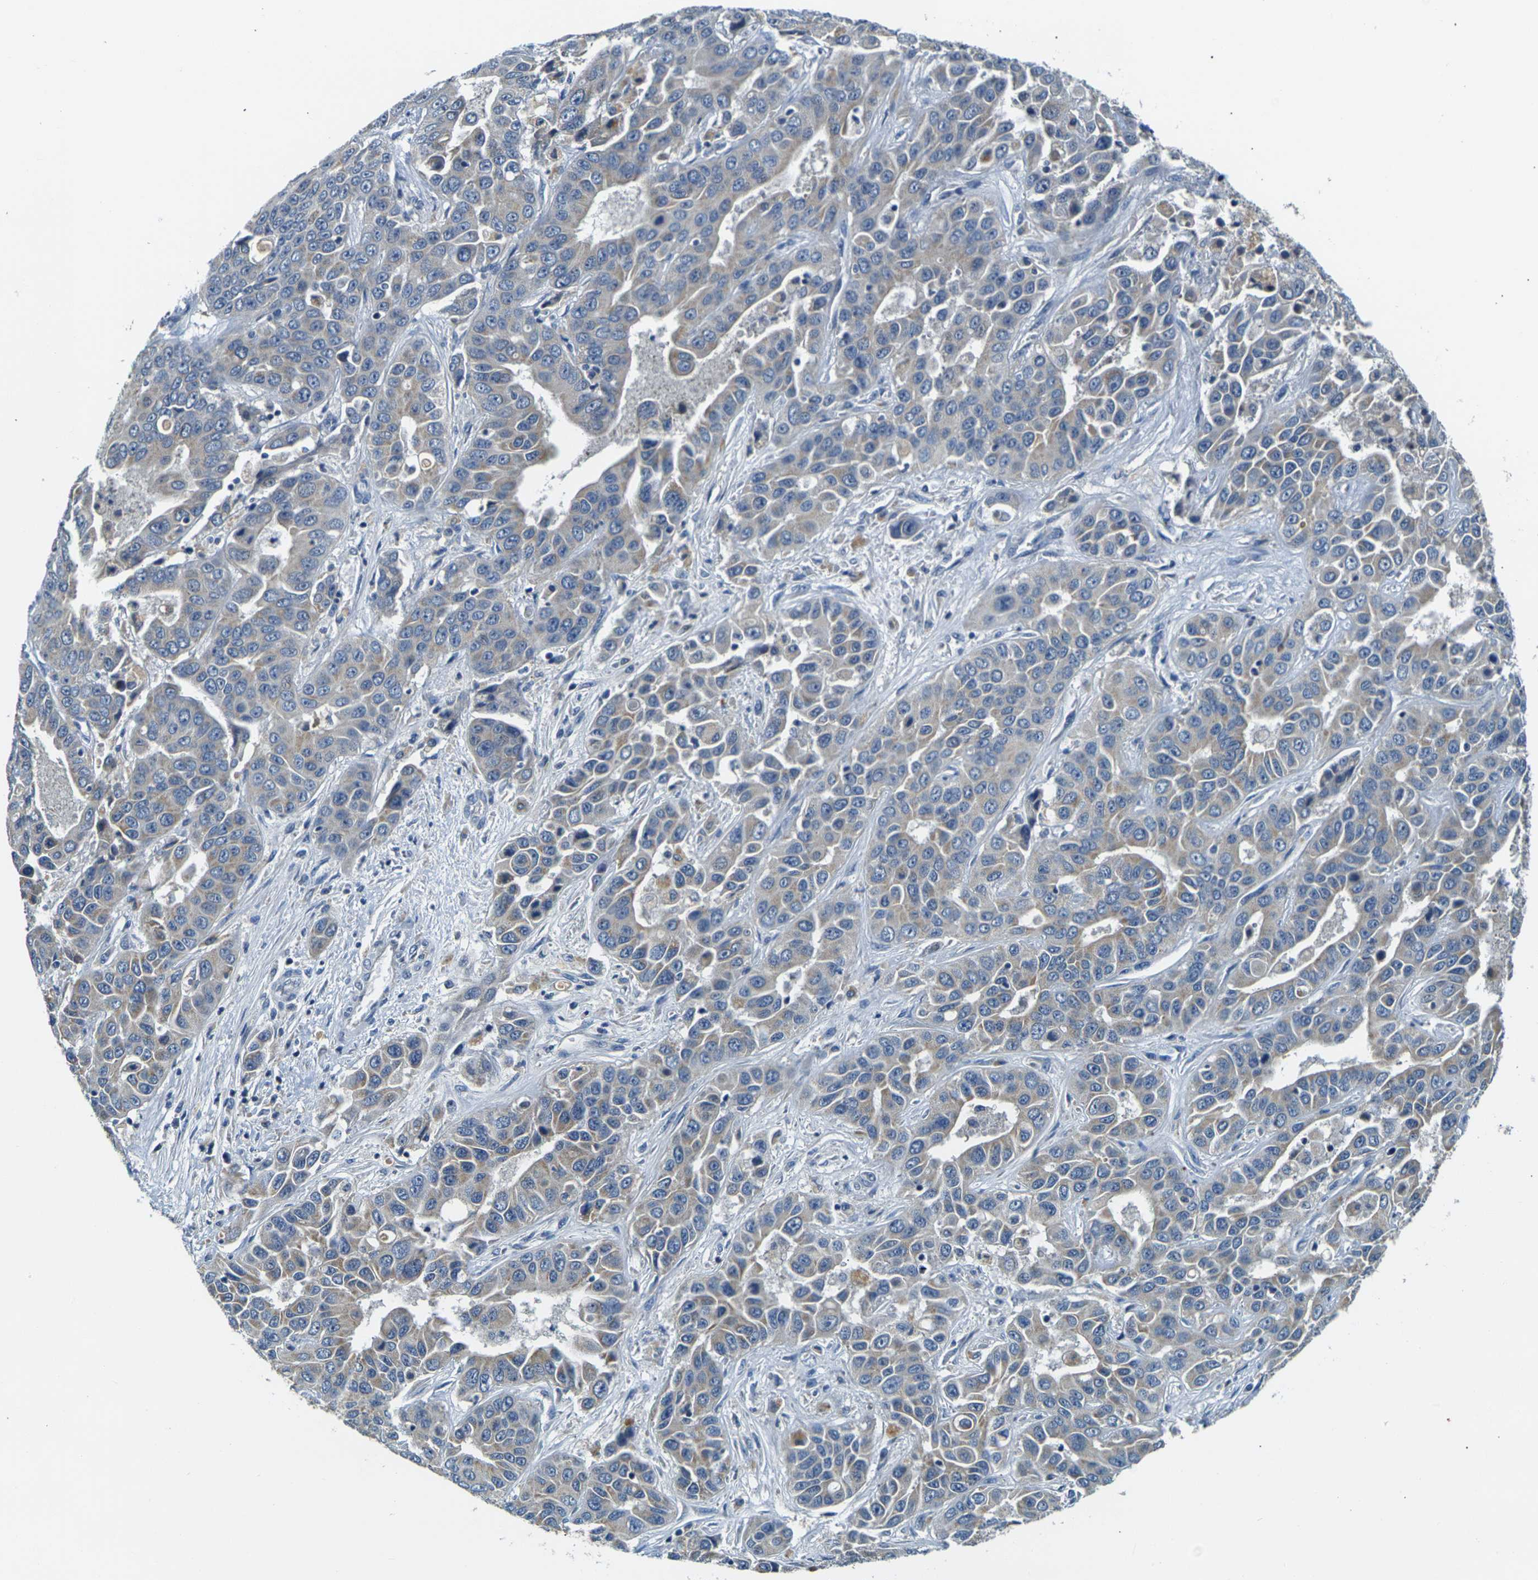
{"staining": {"intensity": "weak", "quantity": "25%-75%", "location": "cytoplasmic/membranous"}, "tissue": "liver cancer", "cell_type": "Tumor cells", "image_type": "cancer", "snomed": [{"axis": "morphology", "description": "Cholangiocarcinoma"}, {"axis": "topography", "description": "Liver"}], "caption": "Human liver cholangiocarcinoma stained with a protein marker demonstrates weak staining in tumor cells.", "gene": "SHISAL2B", "patient": {"sex": "female", "age": 52}}